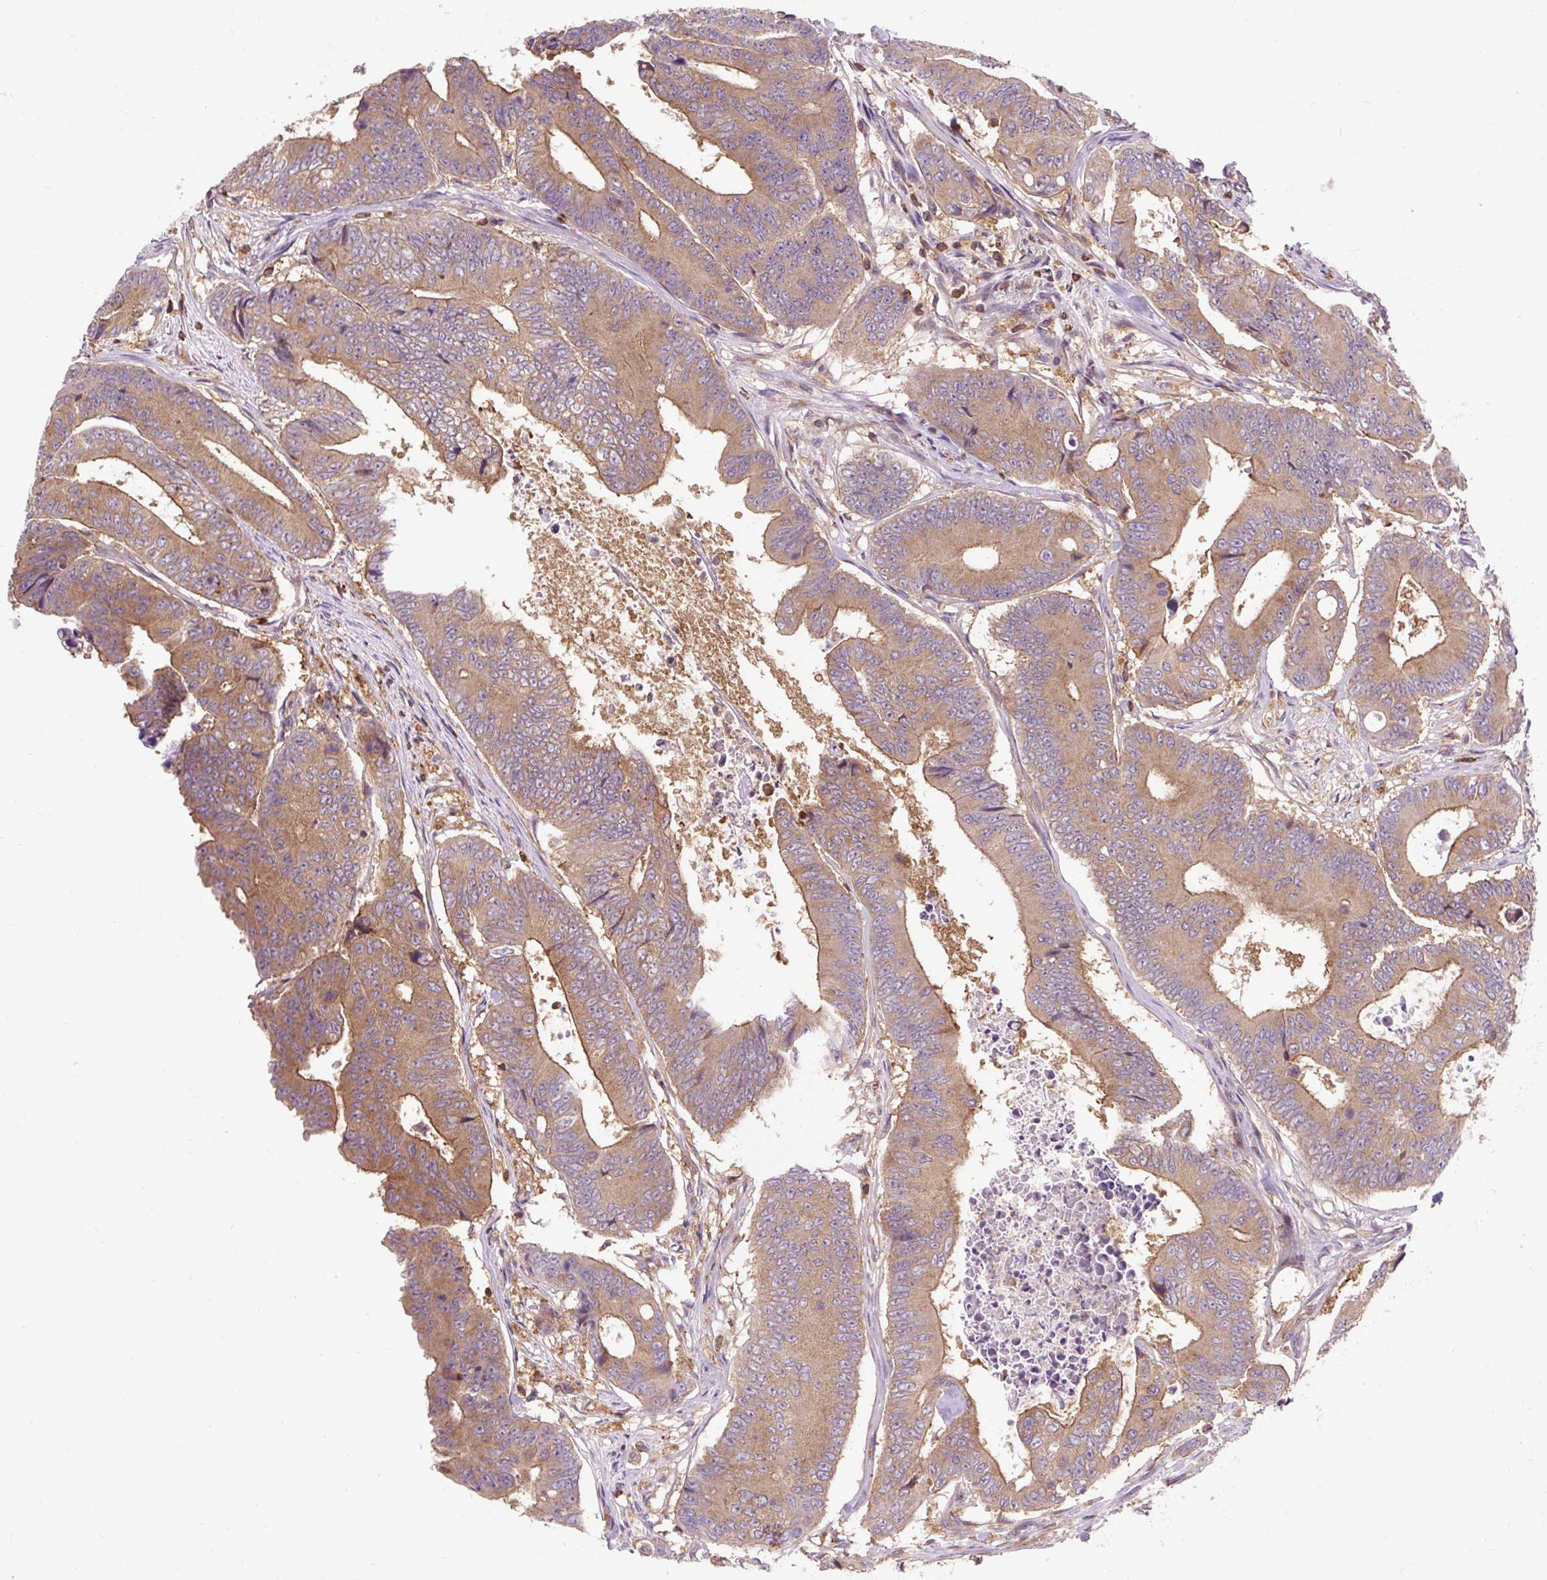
{"staining": {"intensity": "moderate", "quantity": ">75%", "location": "cytoplasmic/membranous"}, "tissue": "colorectal cancer", "cell_type": "Tumor cells", "image_type": "cancer", "snomed": [{"axis": "morphology", "description": "Adenocarcinoma, NOS"}, {"axis": "topography", "description": "Colon"}], "caption": "Immunohistochemical staining of human colorectal cancer shows moderate cytoplasmic/membranous protein expression in about >75% of tumor cells.", "gene": "CISD3", "patient": {"sex": "female", "age": 48}}